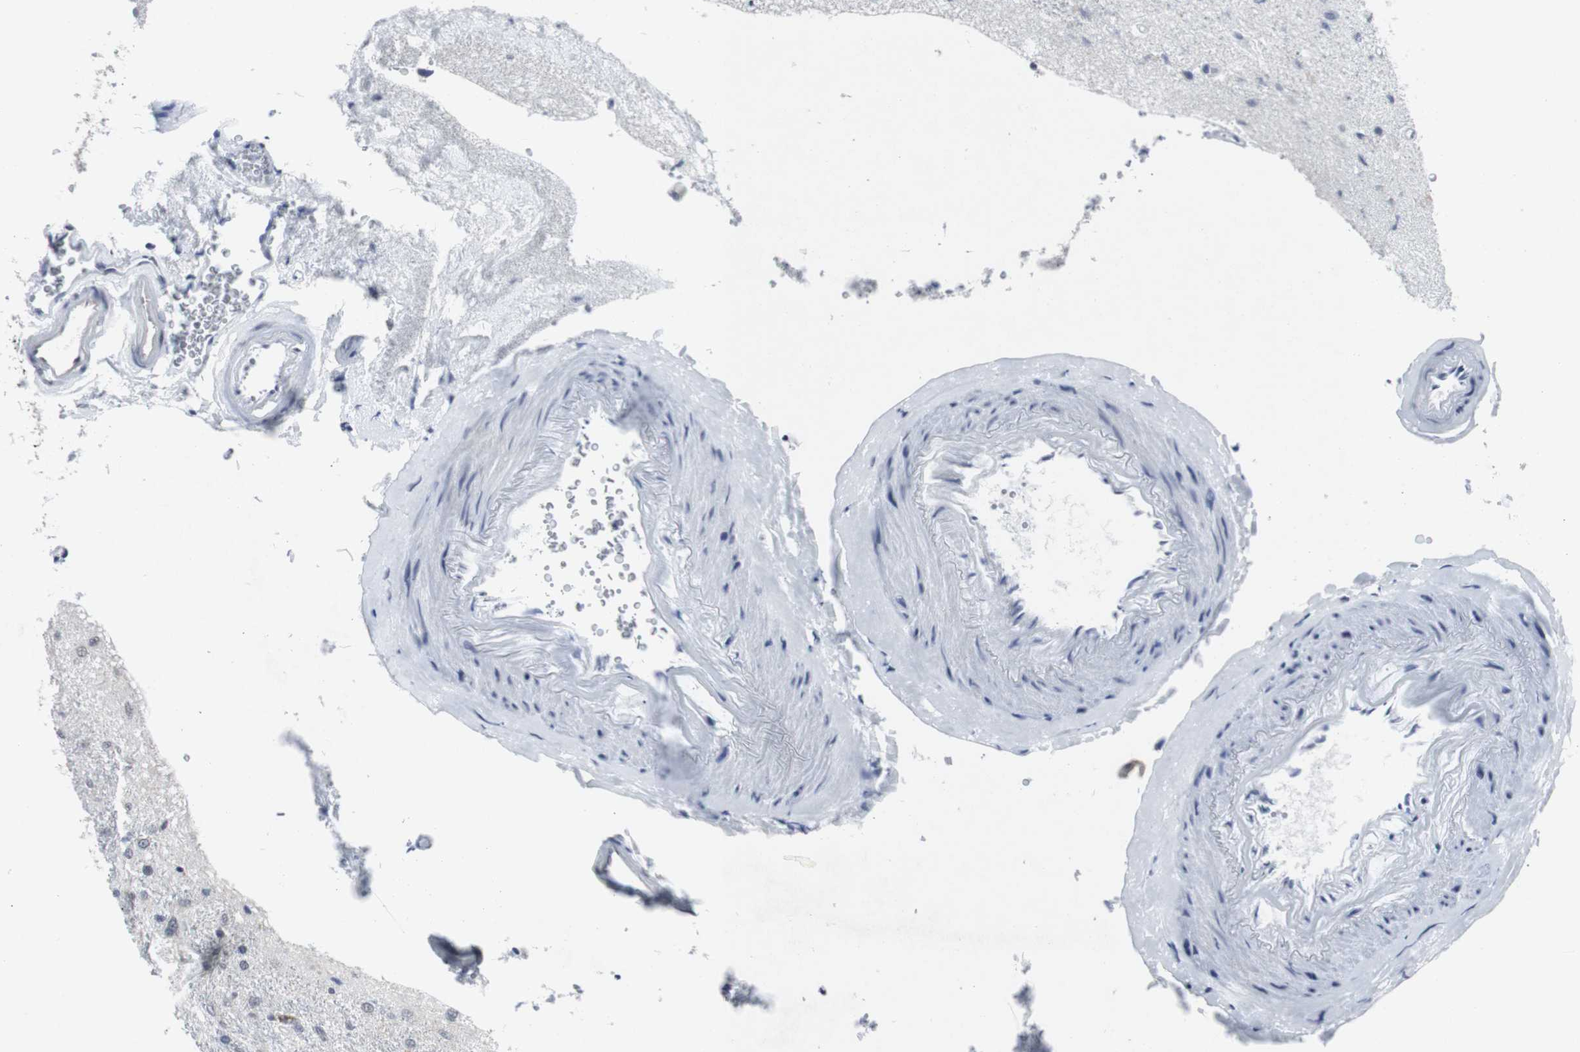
{"staining": {"intensity": "moderate", "quantity": "<25%", "location": "nuclear"}, "tissue": "glioma", "cell_type": "Tumor cells", "image_type": "cancer", "snomed": [{"axis": "morphology", "description": "Glioma, malignant, Low grade"}, {"axis": "topography", "description": "Brain"}], "caption": "Immunohistochemistry (IHC) of malignant glioma (low-grade) exhibits low levels of moderate nuclear staining in approximately <25% of tumor cells. The staining was performed using DAB (3,3'-diaminobenzidine) to visualize the protein expression in brown, while the nuclei were stained in blue with hematoxylin (Magnification: 20x).", "gene": "GEMIN2", "patient": {"sex": "male", "age": 77}}